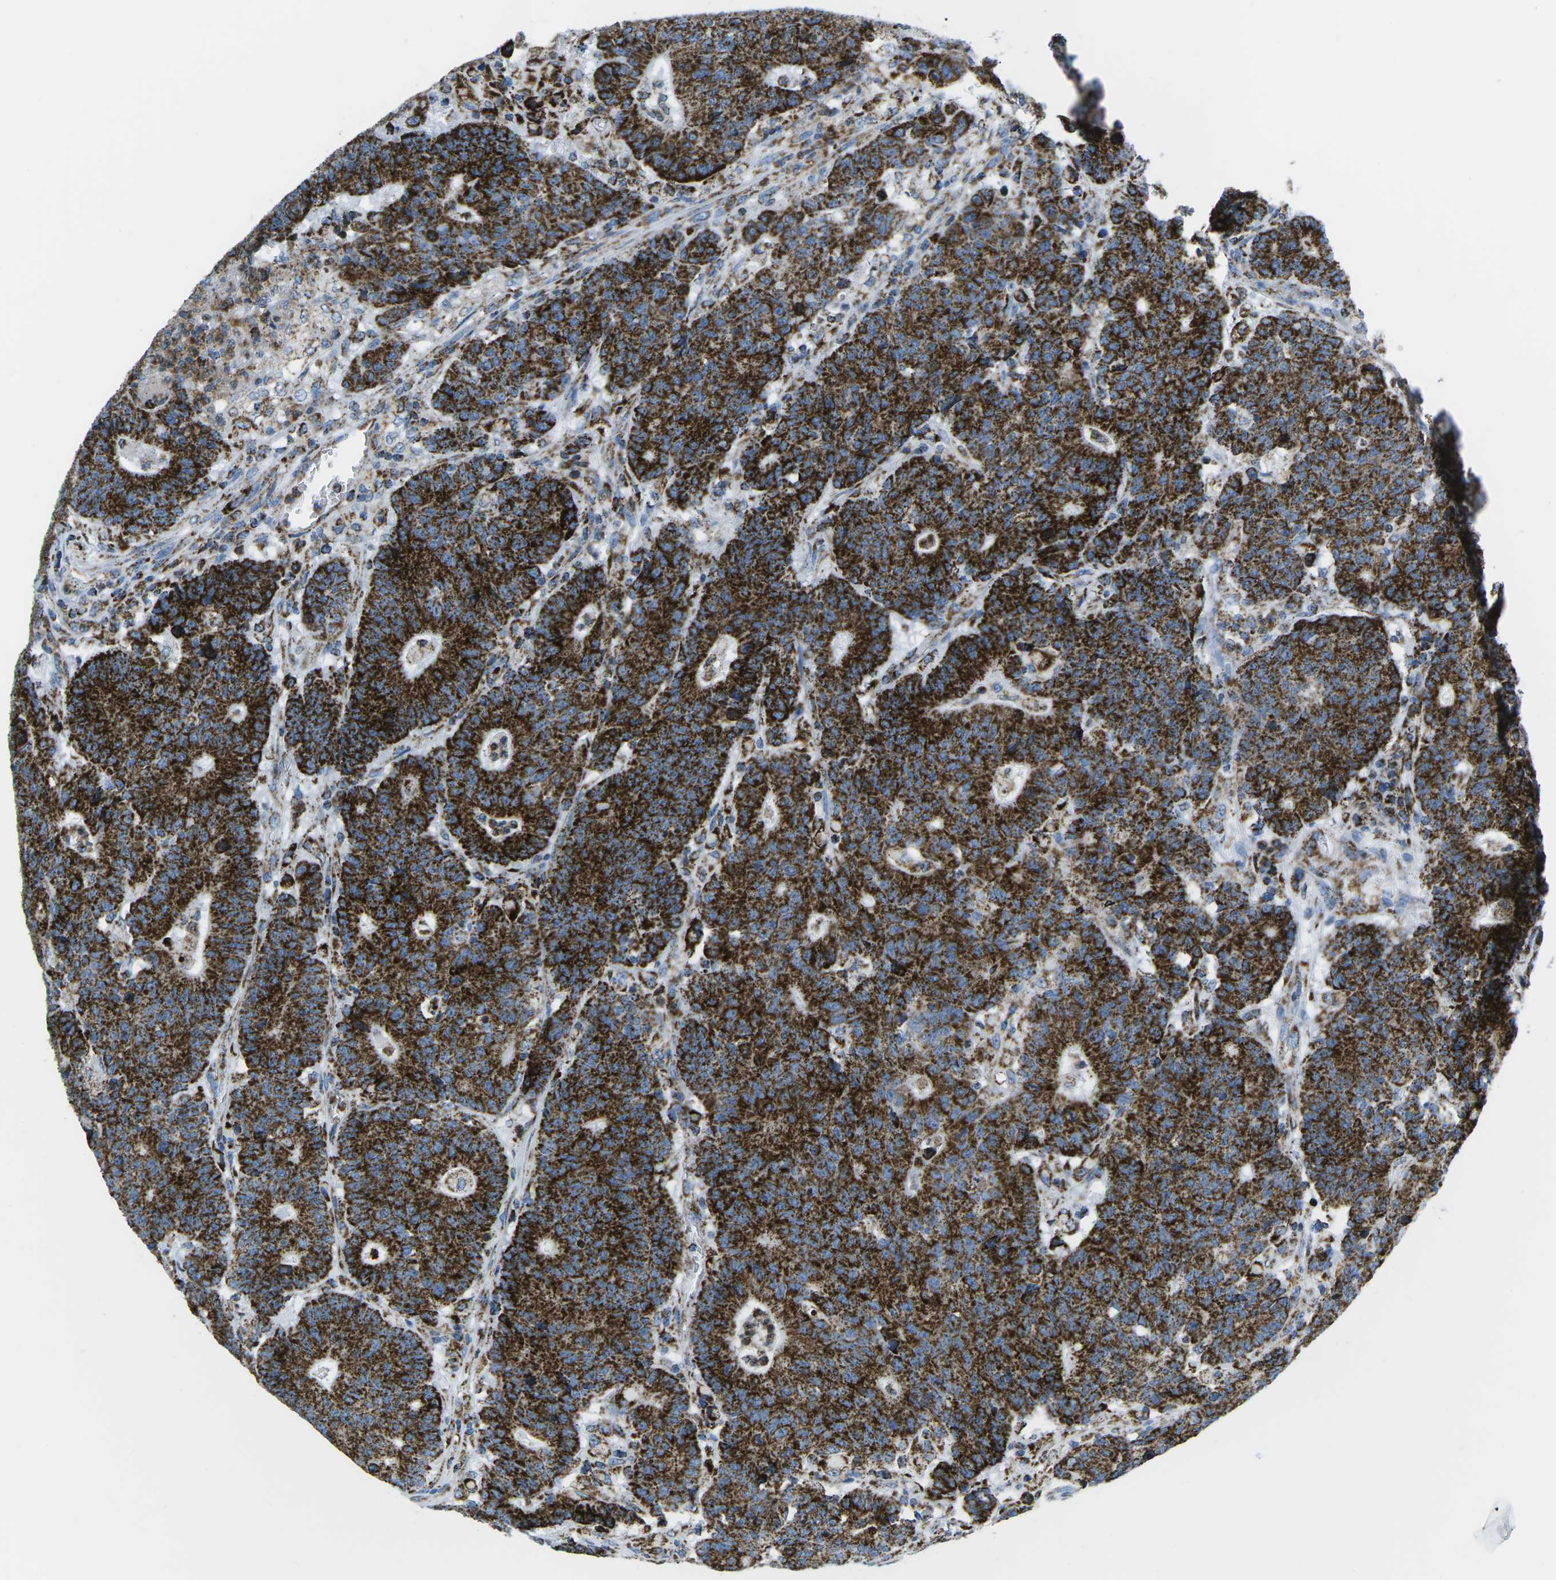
{"staining": {"intensity": "strong", "quantity": ">75%", "location": "cytoplasmic/membranous"}, "tissue": "colorectal cancer", "cell_type": "Tumor cells", "image_type": "cancer", "snomed": [{"axis": "morphology", "description": "Normal tissue, NOS"}, {"axis": "morphology", "description": "Adenocarcinoma, NOS"}, {"axis": "topography", "description": "Colon"}], "caption": "Strong cytoplasmic/membranous expression for a protein is present in about >75% of tumor cells of adenocarcinoma (colorectal) using IHC.", "gene": "COX6C", "patient": {"sex": "female", "age": 75}}